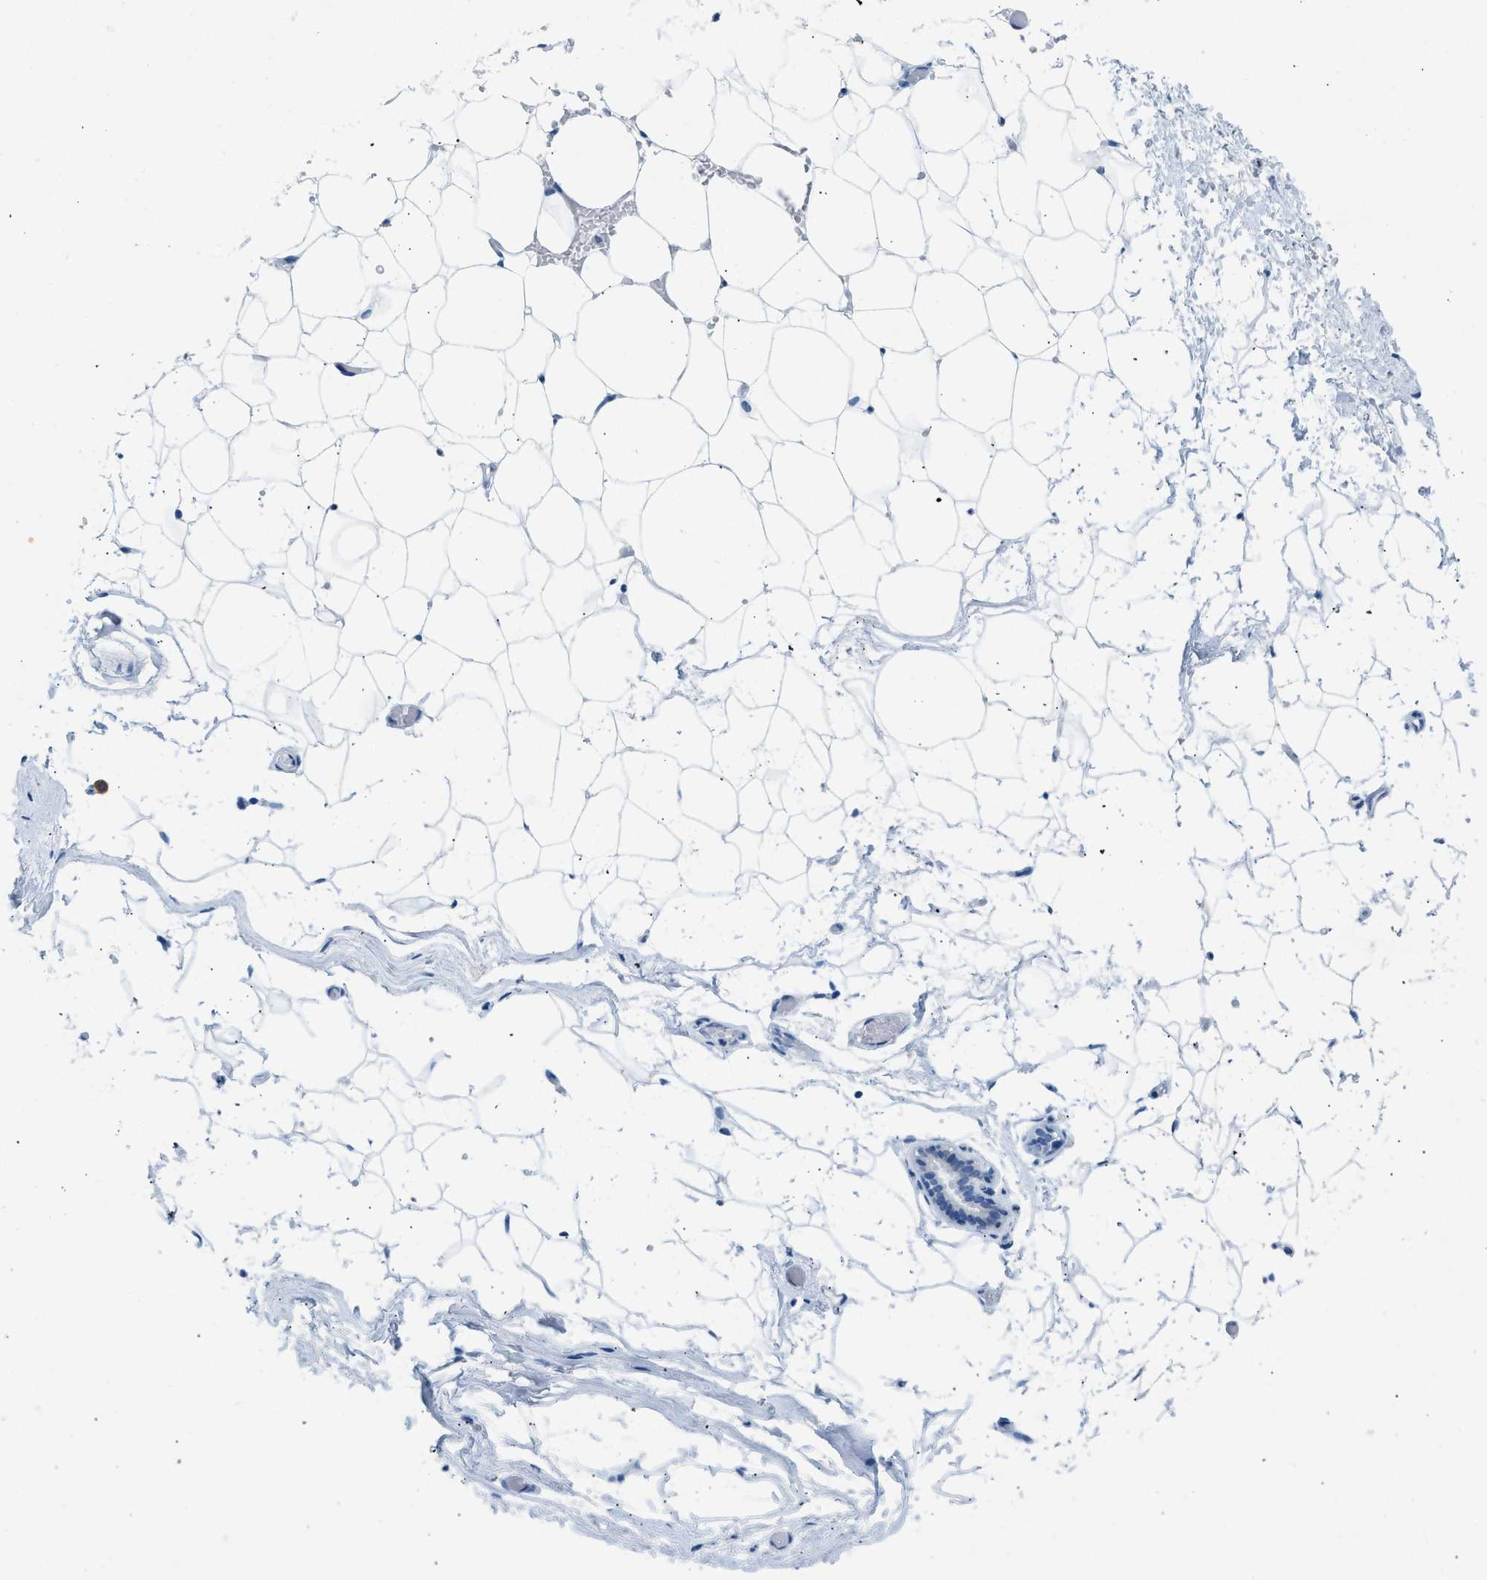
{"staining": {"intensity": "negative", "quantity": "none", "location": "none"}, "tissue": "adipose tissue", "cell_type": "Adipocytes", "image_type": "normal", "snomed": [{"axis": "morphology", "description": "Normal tissue, NOS"}, {"axis": "topography", "description": "Breast"}, {"axis": "topography", "description": "Soft tissue"}], "caption": "Immunohistochemistry (IHC) histopathology image of unremarkable adipose tissue: adipose tissue stained with DAB exhibits no significant protein expression in adipocytes.", "gene": "HHATL", "patient": {"sex": "female", "age": 75}}